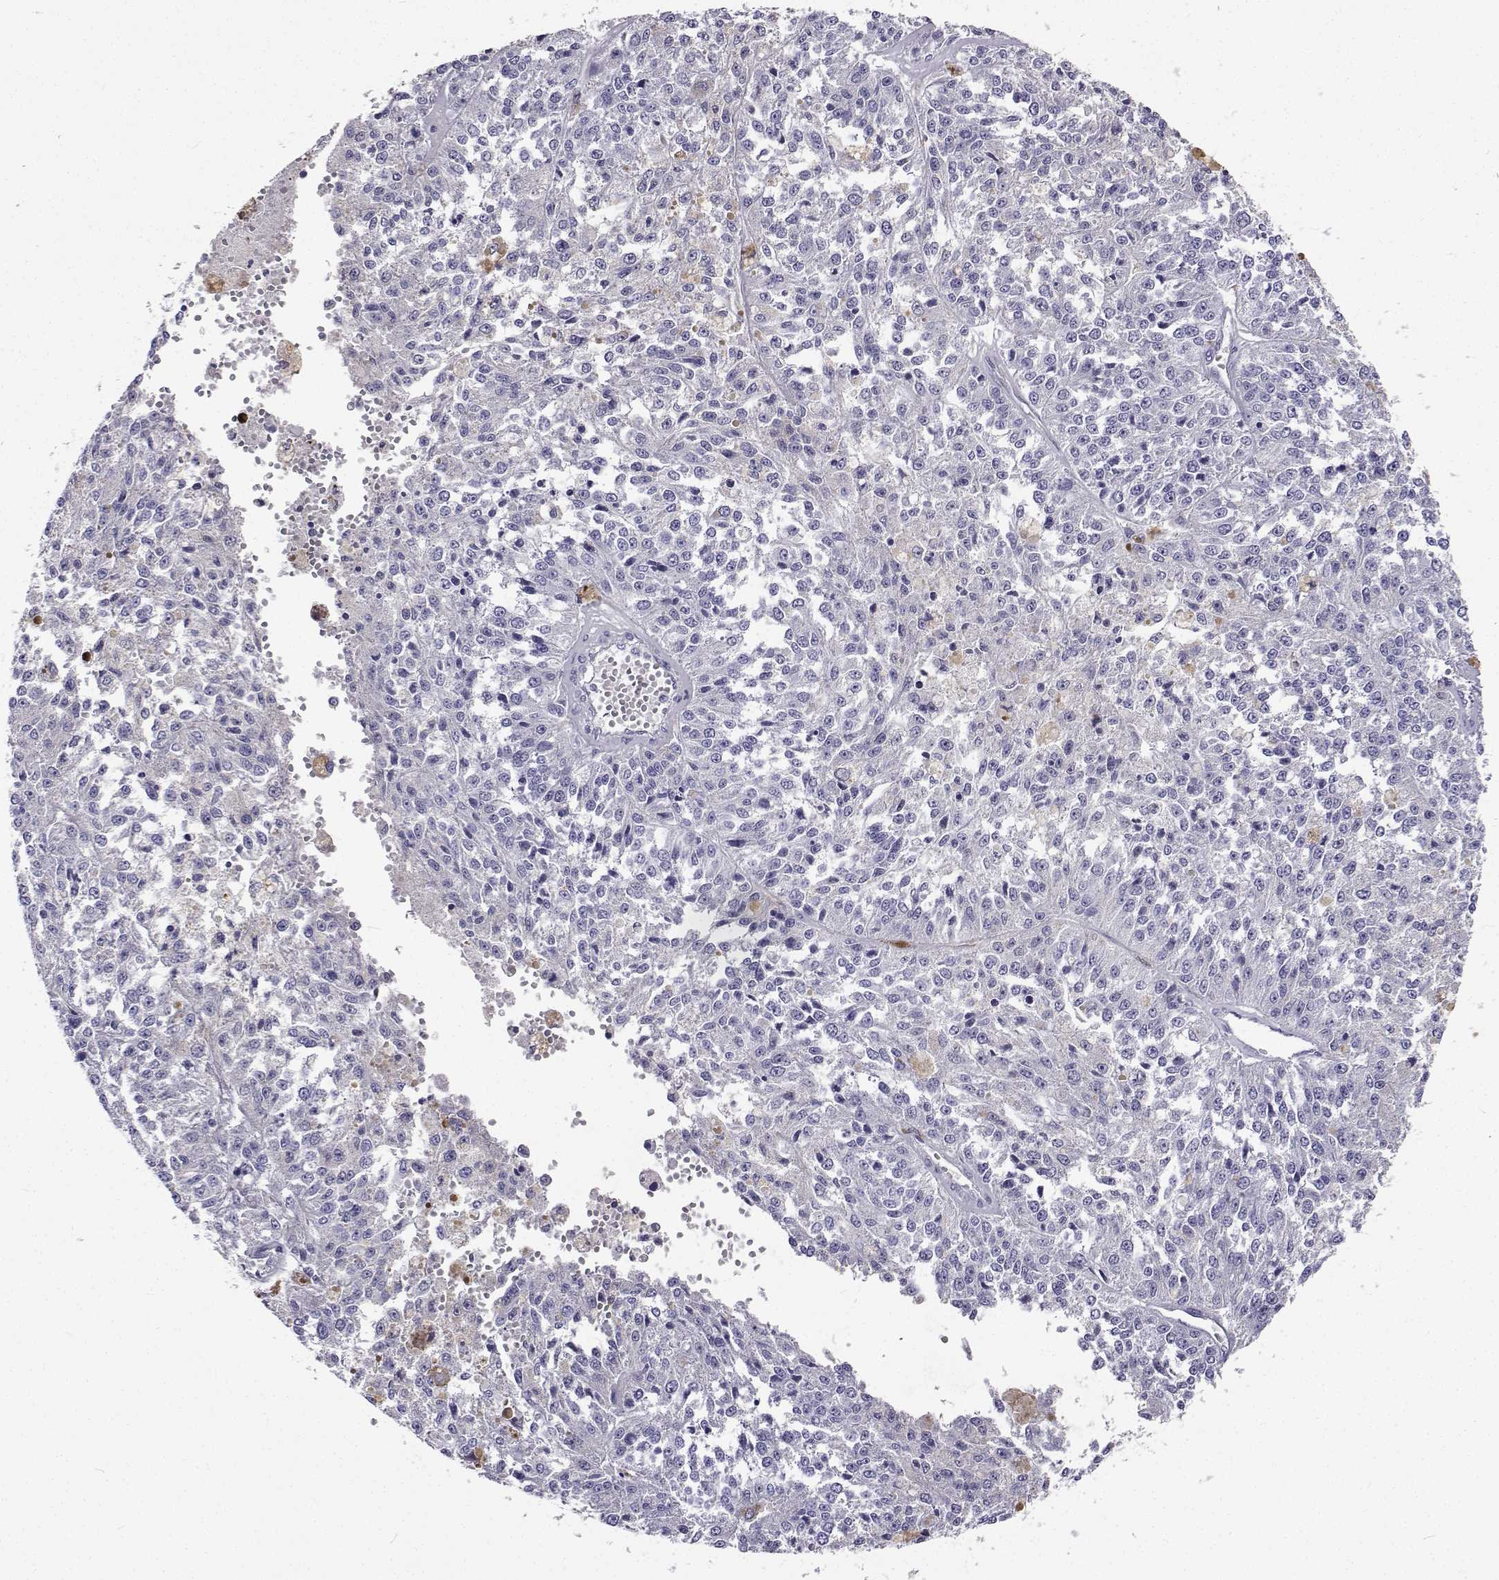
{"staining": {"intensity": "negative", "quantity": "none", "location": "none"}, "tissue": "melanoma", "cell_type": "Tumor cells", "image_type": "cancer", "snomed": [{"axis": "morphology", "description": "Malignant melanoma, Metastatic site"}, {"axis": "topography", "description": "Lymph node"}], "caption": "Immunohistochemical staining of human malignant melanoma (metastatic site) displays no significant positivity in tumor cells.", "gene": "LHFPL7", "patient": {"sex": "female", "age": 64}}